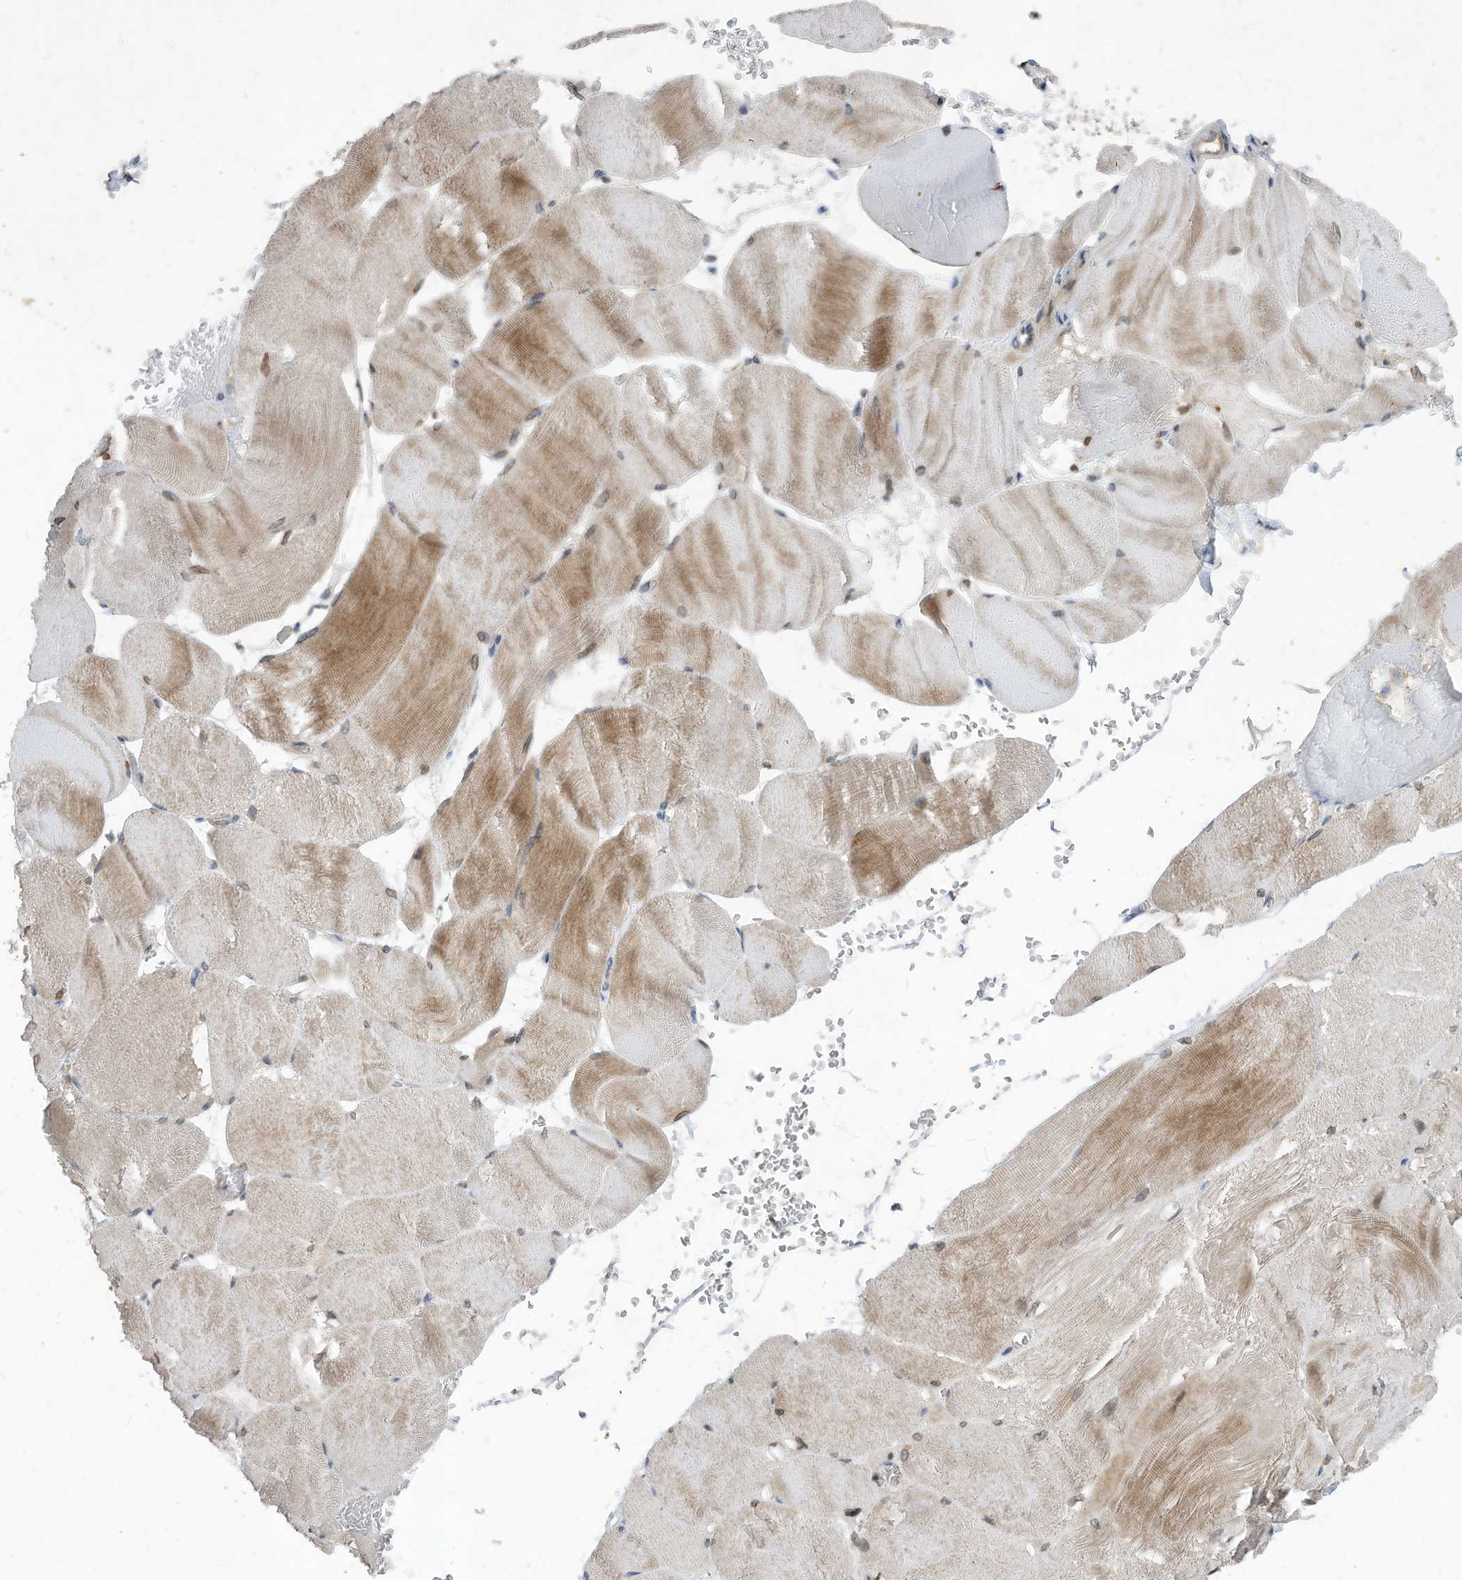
{"staining": {"intensity": "weak", "quantity": "25%-75%", "location": "cytoplasmic/membranous"}, "tissue": "skeletal muscle", "cell_type": "Myocytes", "image_type": "normal", "snomed": [{"axis": "morphology", "description": "Normal tissue, NOS"}, {"axis": "morphology", "description": "Basal cell carcinoma"}, {"axis": "topography", "description": "Skeletal muscle"}], "caption": "High-magnification brightfield microscopy of unremarkable skeletal muscle stained with DAB (3,3'-diaminobenzidine) (brown) and counterstained with hematoxylin (blue). myocytes exhibit weak cytoplasmic/membranous staining is appreciated in approximately25%-75% of cells.", "gene": "KPNB1", "patient": {"sex": "female", "age": 64}}